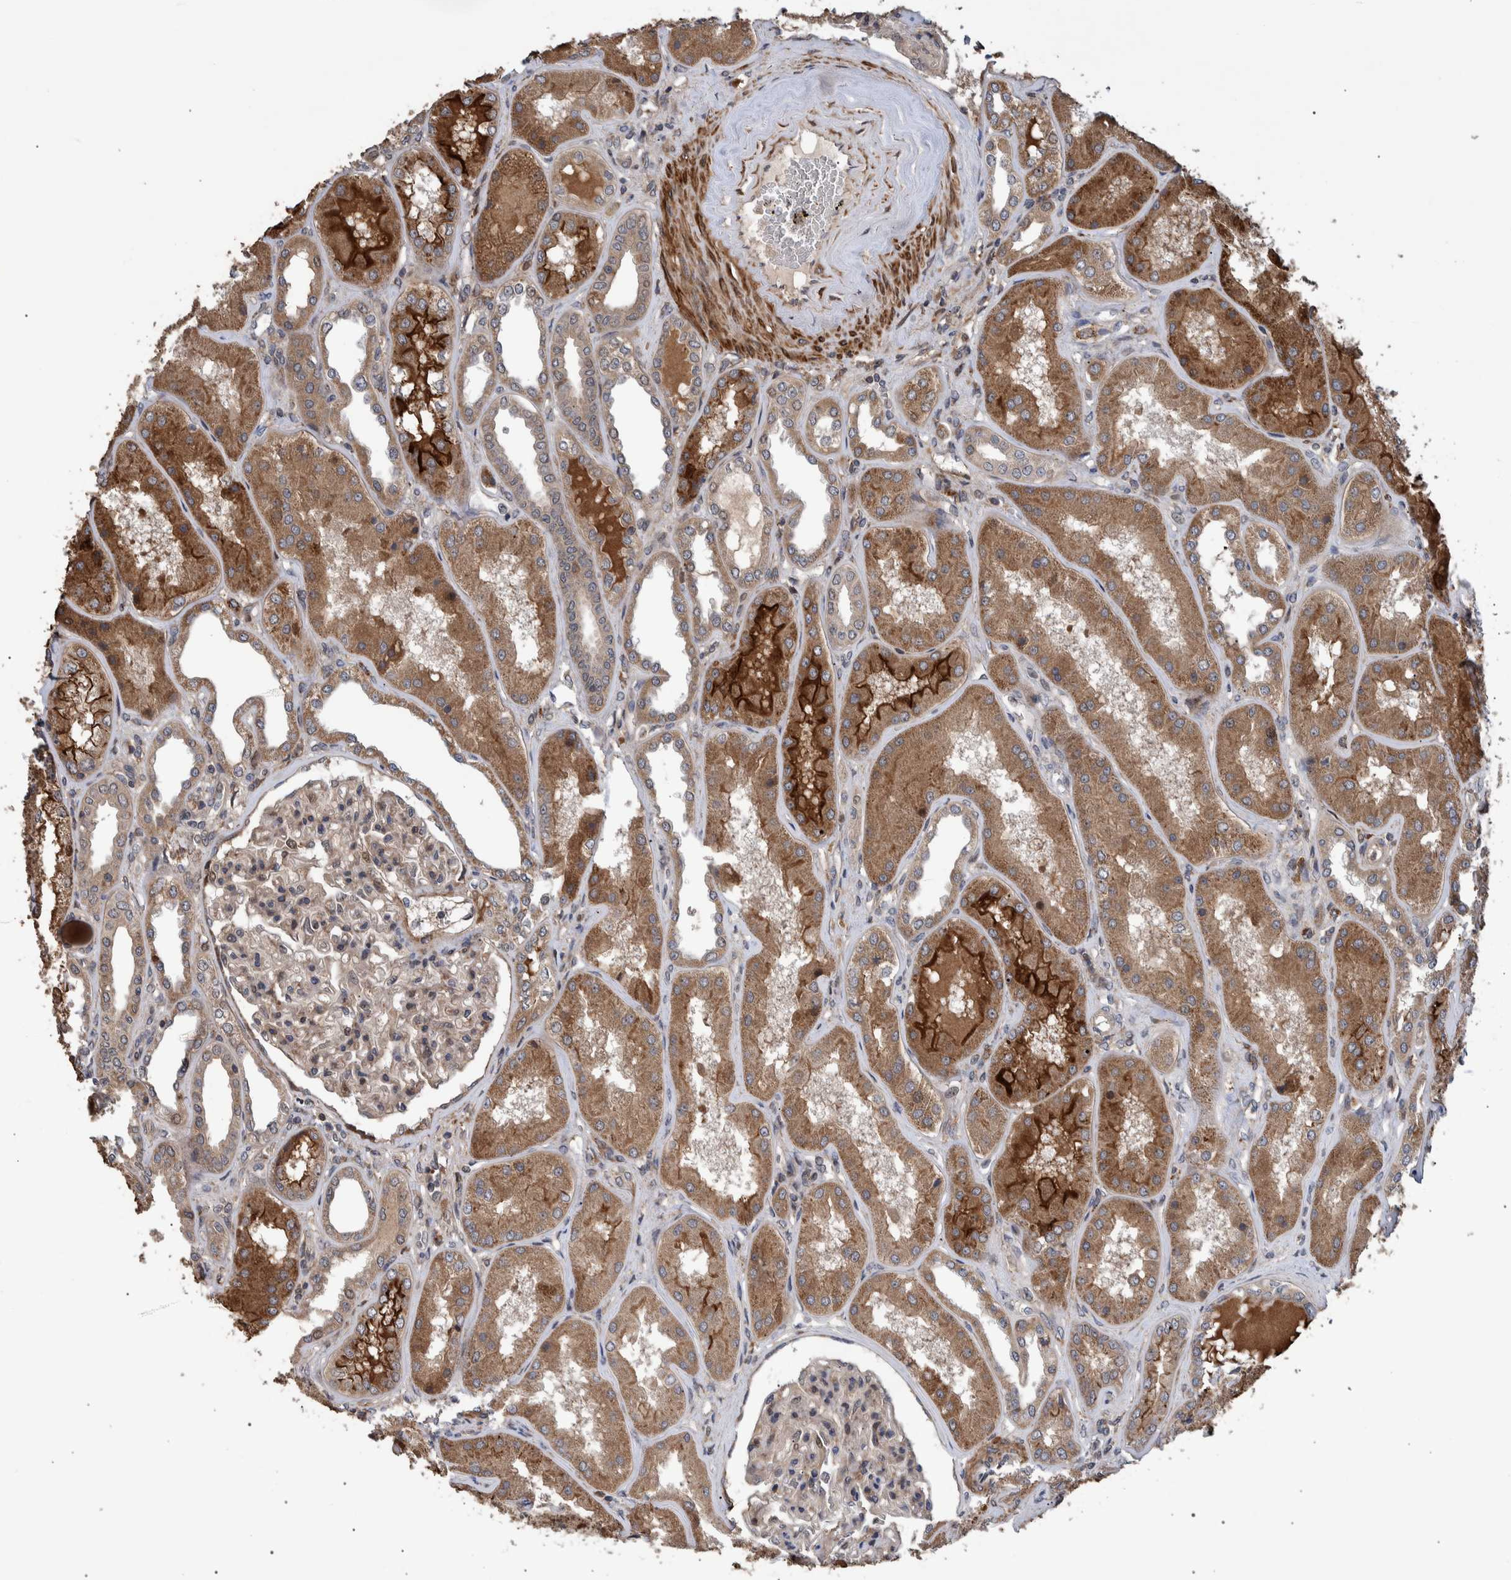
{"staining": {"intensity": "weak", "quantity": ">75%", "location": "cytoplasmic/membranous"}, "tissue": "kidney", "cell_type": "Cells in glomeruli", "image_type": "normal", "snomed": [{"axis": "morphology", "description": "Normal tissue, NOS"}, {"axis": "topography", "description": "Kidney"}], "caption": "This photomicrograph reveals benign kidney stained with immunohistochemistry (IHC) to label a protein in brown. The cytoplasmic/membranous of cells in glomeruli show weak positivity for the protein. Nuclei are counter-stained blue.", "gene": "B3GNTL1", "patient": {"sex": "female", "age": 56}}